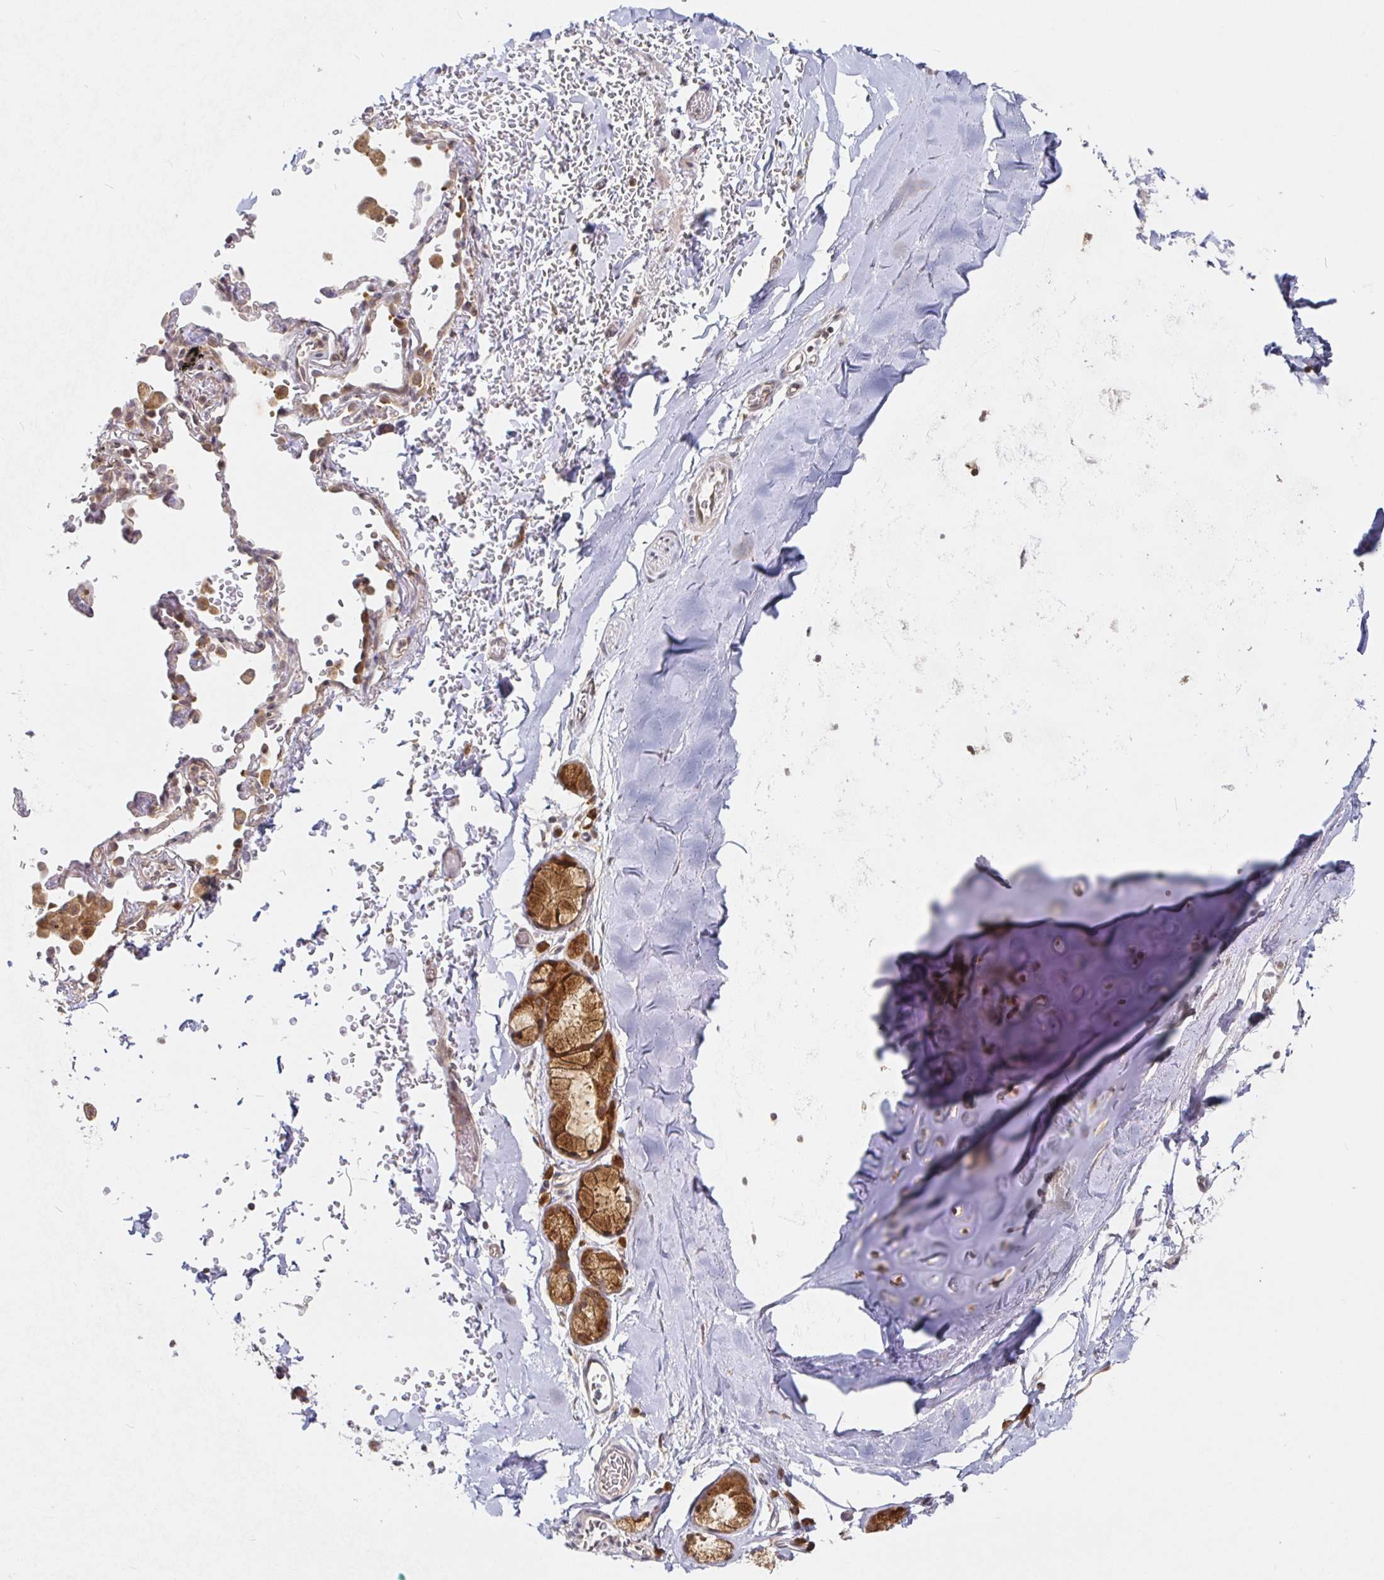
{"staining": {"intensity": "negative", "quantity": "none", "location": "none"}, "tissue": "adipose tissue", "cell_type": "Adipocytes", "image_type": "normal", "snomed": [{"axis": "morphology", "description": "Normal tissue, NOS"}, {"axis": "topography", "description": "Cartilage tissue"}, {"axis": "topography", "description": "Bronchus"}, {"axis": "topography", "description": "Peripheral nerve tissue"}], "caption": "The micrograph displays no staining of adipocytes in unremarkable adipose tissue.", "gene": "ALG1L2", "patient": {"sex": "male", "age": 67}}